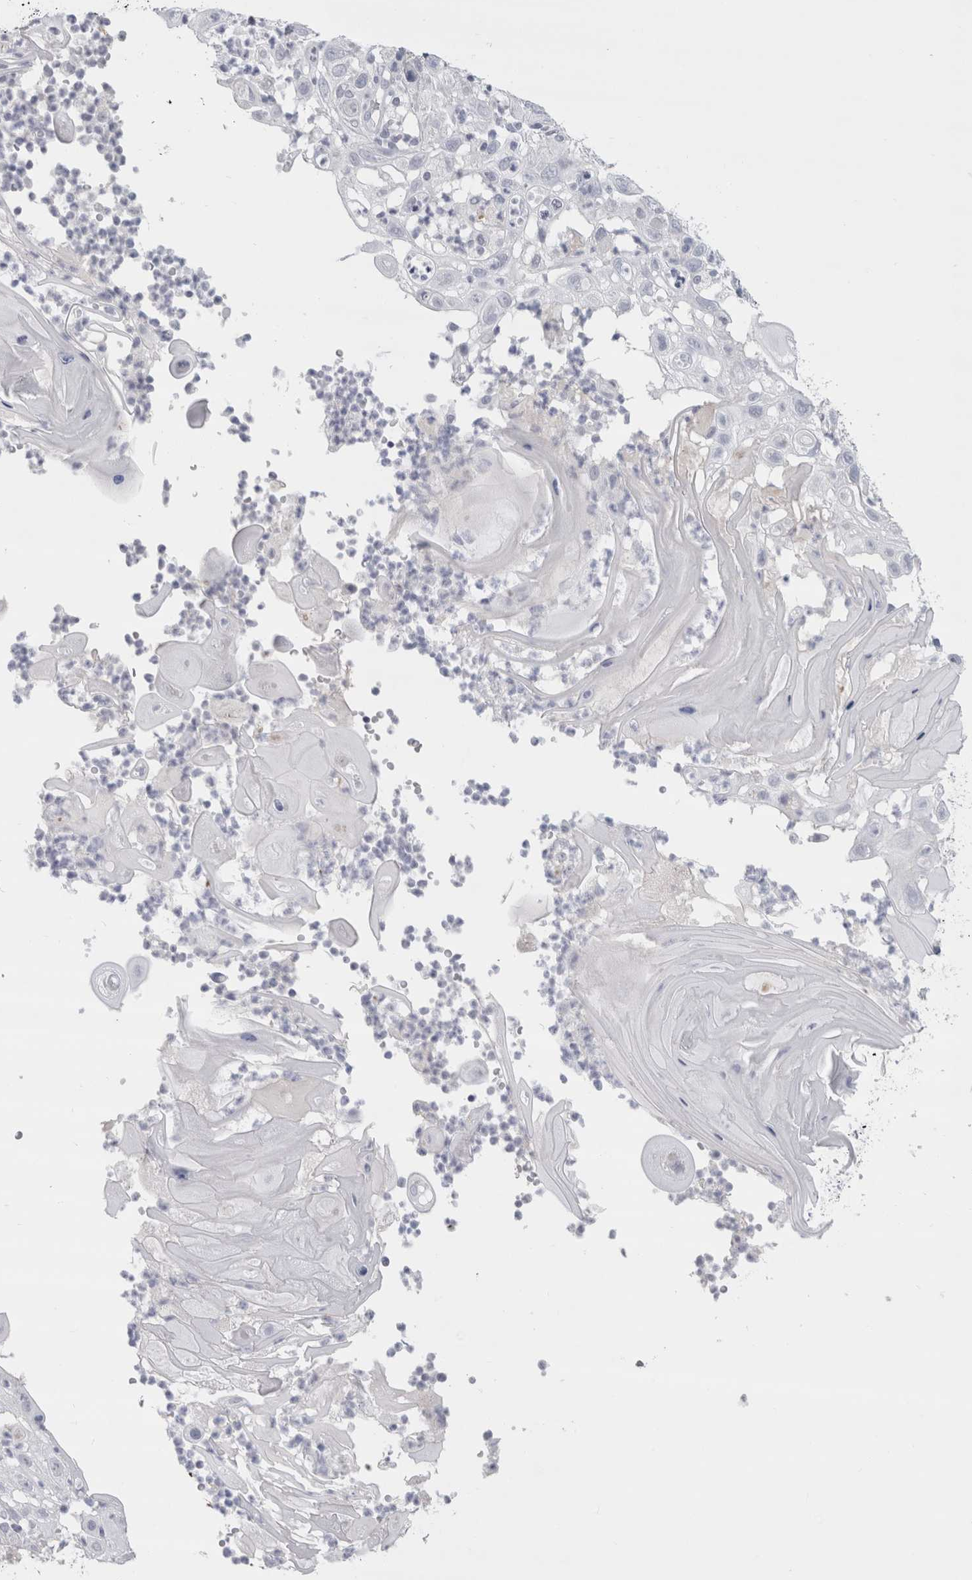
{"staining": {"intensity": "negative", "quantity": "none", "location": "none"}, "tissue": "skin cancer", "cell_type": "Tumor cells", "image_type": "cancer", "snomed": [{"axis": "morphology", "description": "Normal tissue, NOS"}, {"axis": "morphology", "description": "Squamous cell carcinoma, NOS"}, {"axis": "topography", "description": "Skin"}], "caption": "Immunohistochemical staining of squamous cell carcinoma (skin) demonstrates no significant staining in tumor cells. The staining was performed using DAB to visualize the protein expression in brown, while the nuclei were stained in blue with hematoxylin (Magnification: 20x).", "gene": "CDH17", "patient": {"sex": "female", "age": 96}}